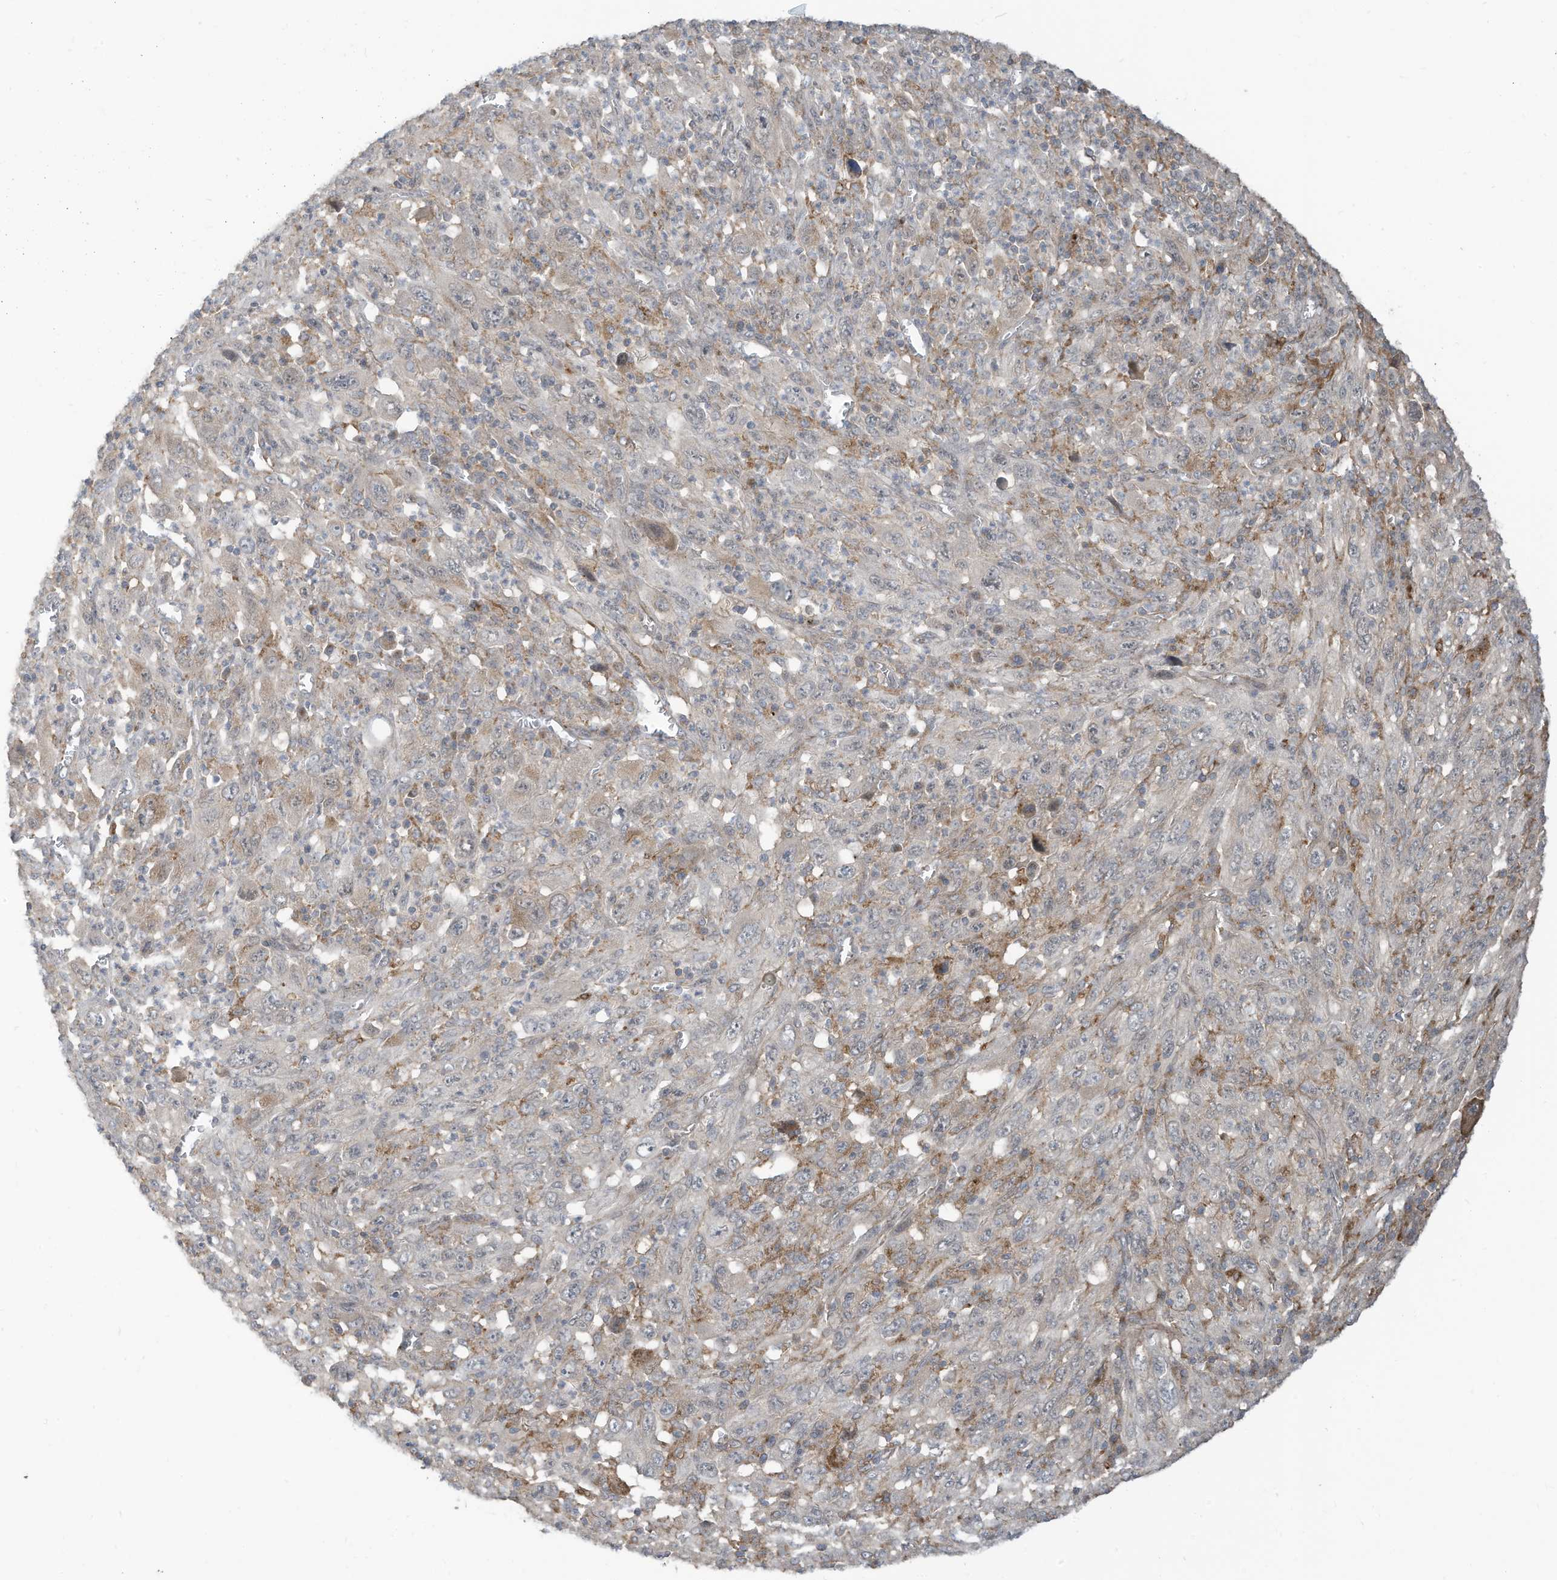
{"staining": {"intensity": "moderate", "quantity": "<25%", "location": "cytoplasmic/membranous"}, "tissue": "melanoma", "cell_type": "Tumor cells", "image_type": "cancer", "snomed": [{"axis": "morphology", "description": "Malignant melanoma, Metastatic site"}, {"axis": "topography", "description": "Skin"}], "caption": "The micrograph displays staining of melanoma, revealing moderate cytoplasmic/membranous protein positivity (brown color) within tumor cells. Immunohistochemistry (ihc) stains the protein of interest in brown and the nuclei are stained blue.", "gene": "DZIP3", "patient": {"sex": "female", "age": 56}}